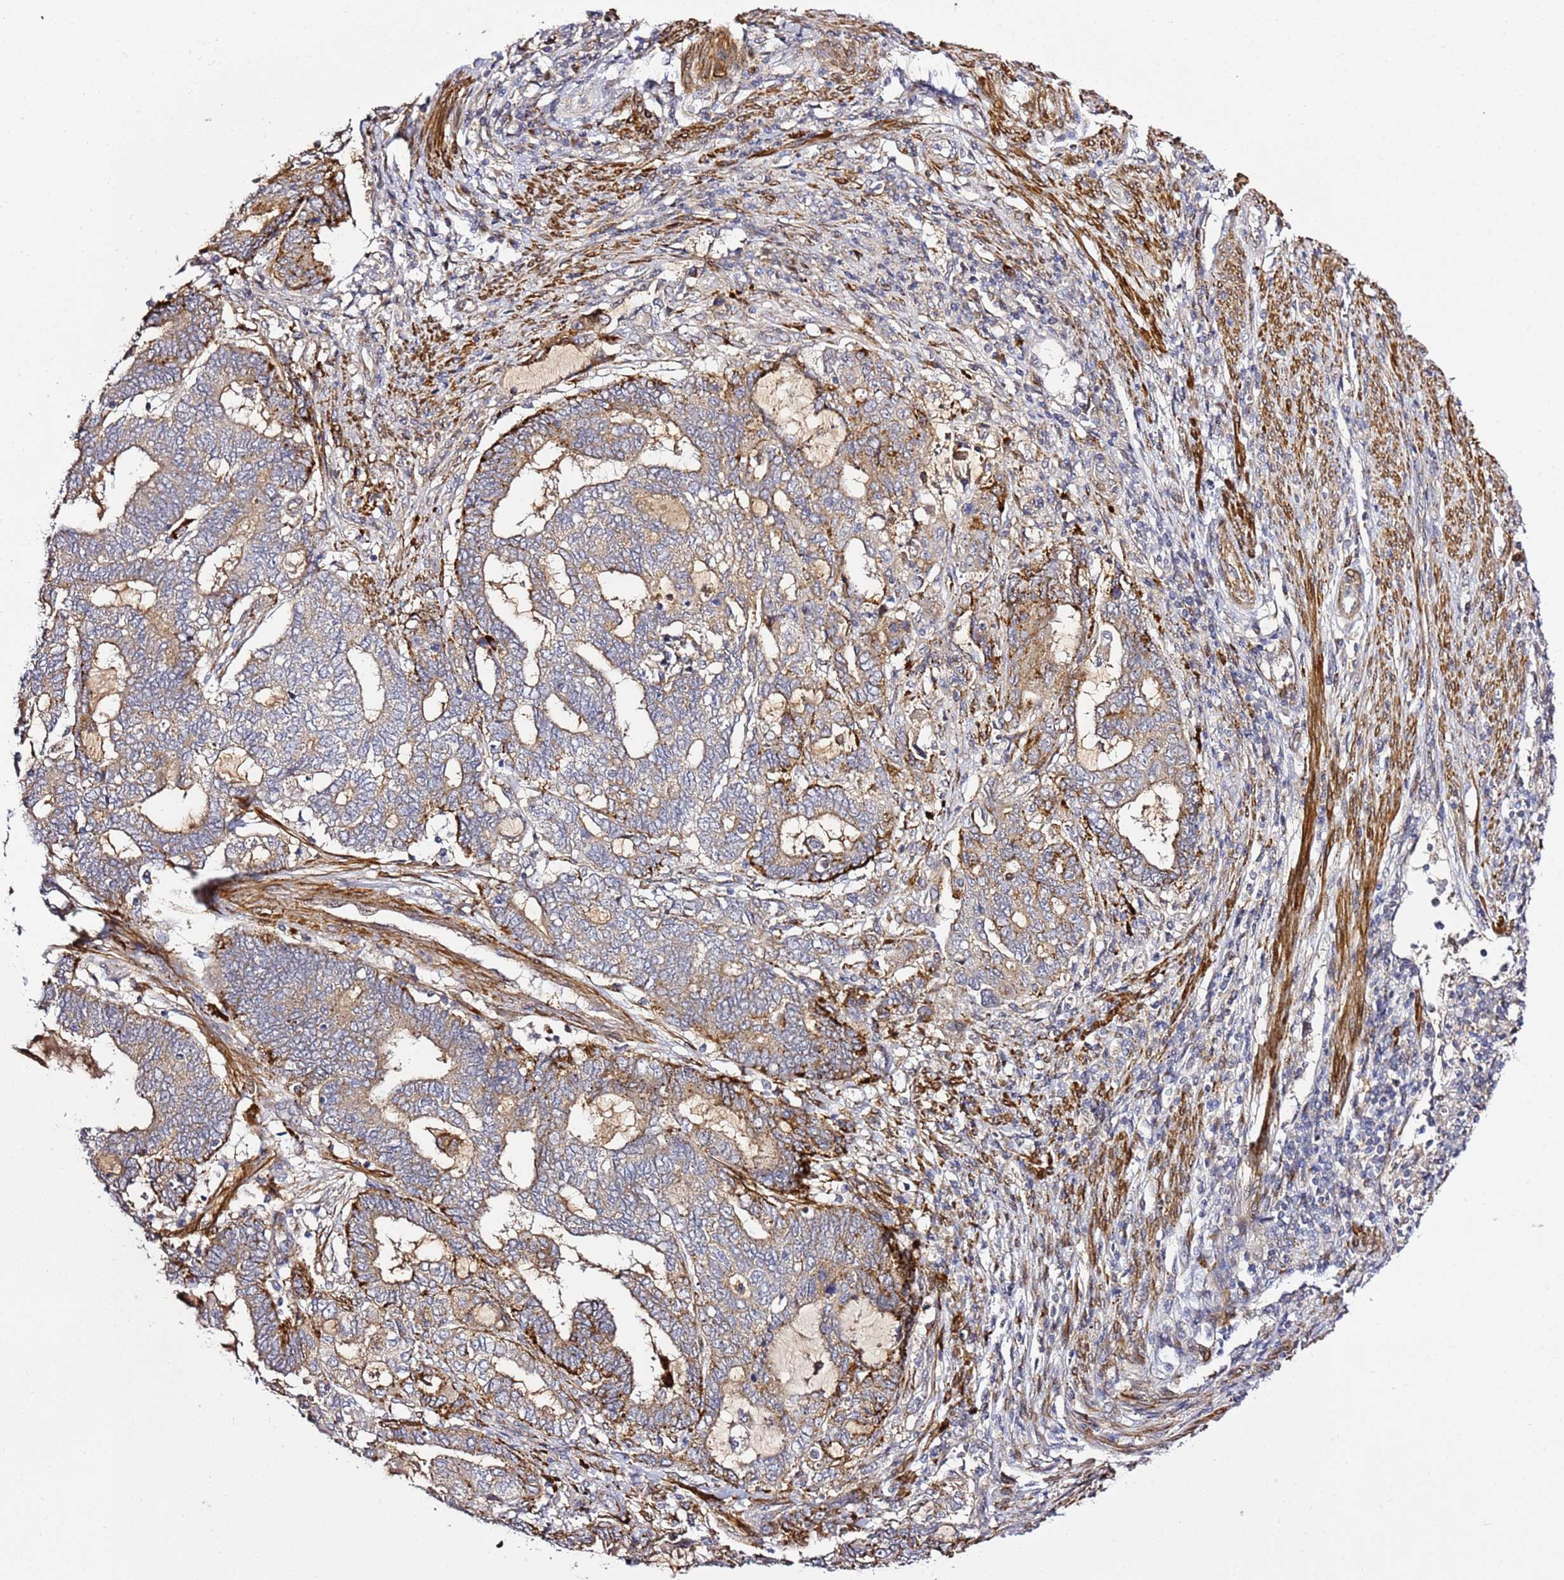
{"staining": {"intensity": "moderate", "quantity": ">75%", "location": "cytoplasmic/membranous"}, "tissue": "endometrial cancer", "cell_type": "Tumor cells", "image_type": "cancer", "snomed": [{"axis": "morphology", "description": "Adenocarcinoma, NOS"}, {"axis": "topography", "description": "Uterus"}, {"axis": "topography", "description": "Endometrium"}], "caption": "Adenocarcinoma (endometrial) tissue displays moderate cytoplasmic/membranous staining in about >75% of tumor cells (brown staining indicates protein expression, while blue staining denotes nuclei).", "gene": "PVRIG", "patient": {"sex": "female", "age": 70}}